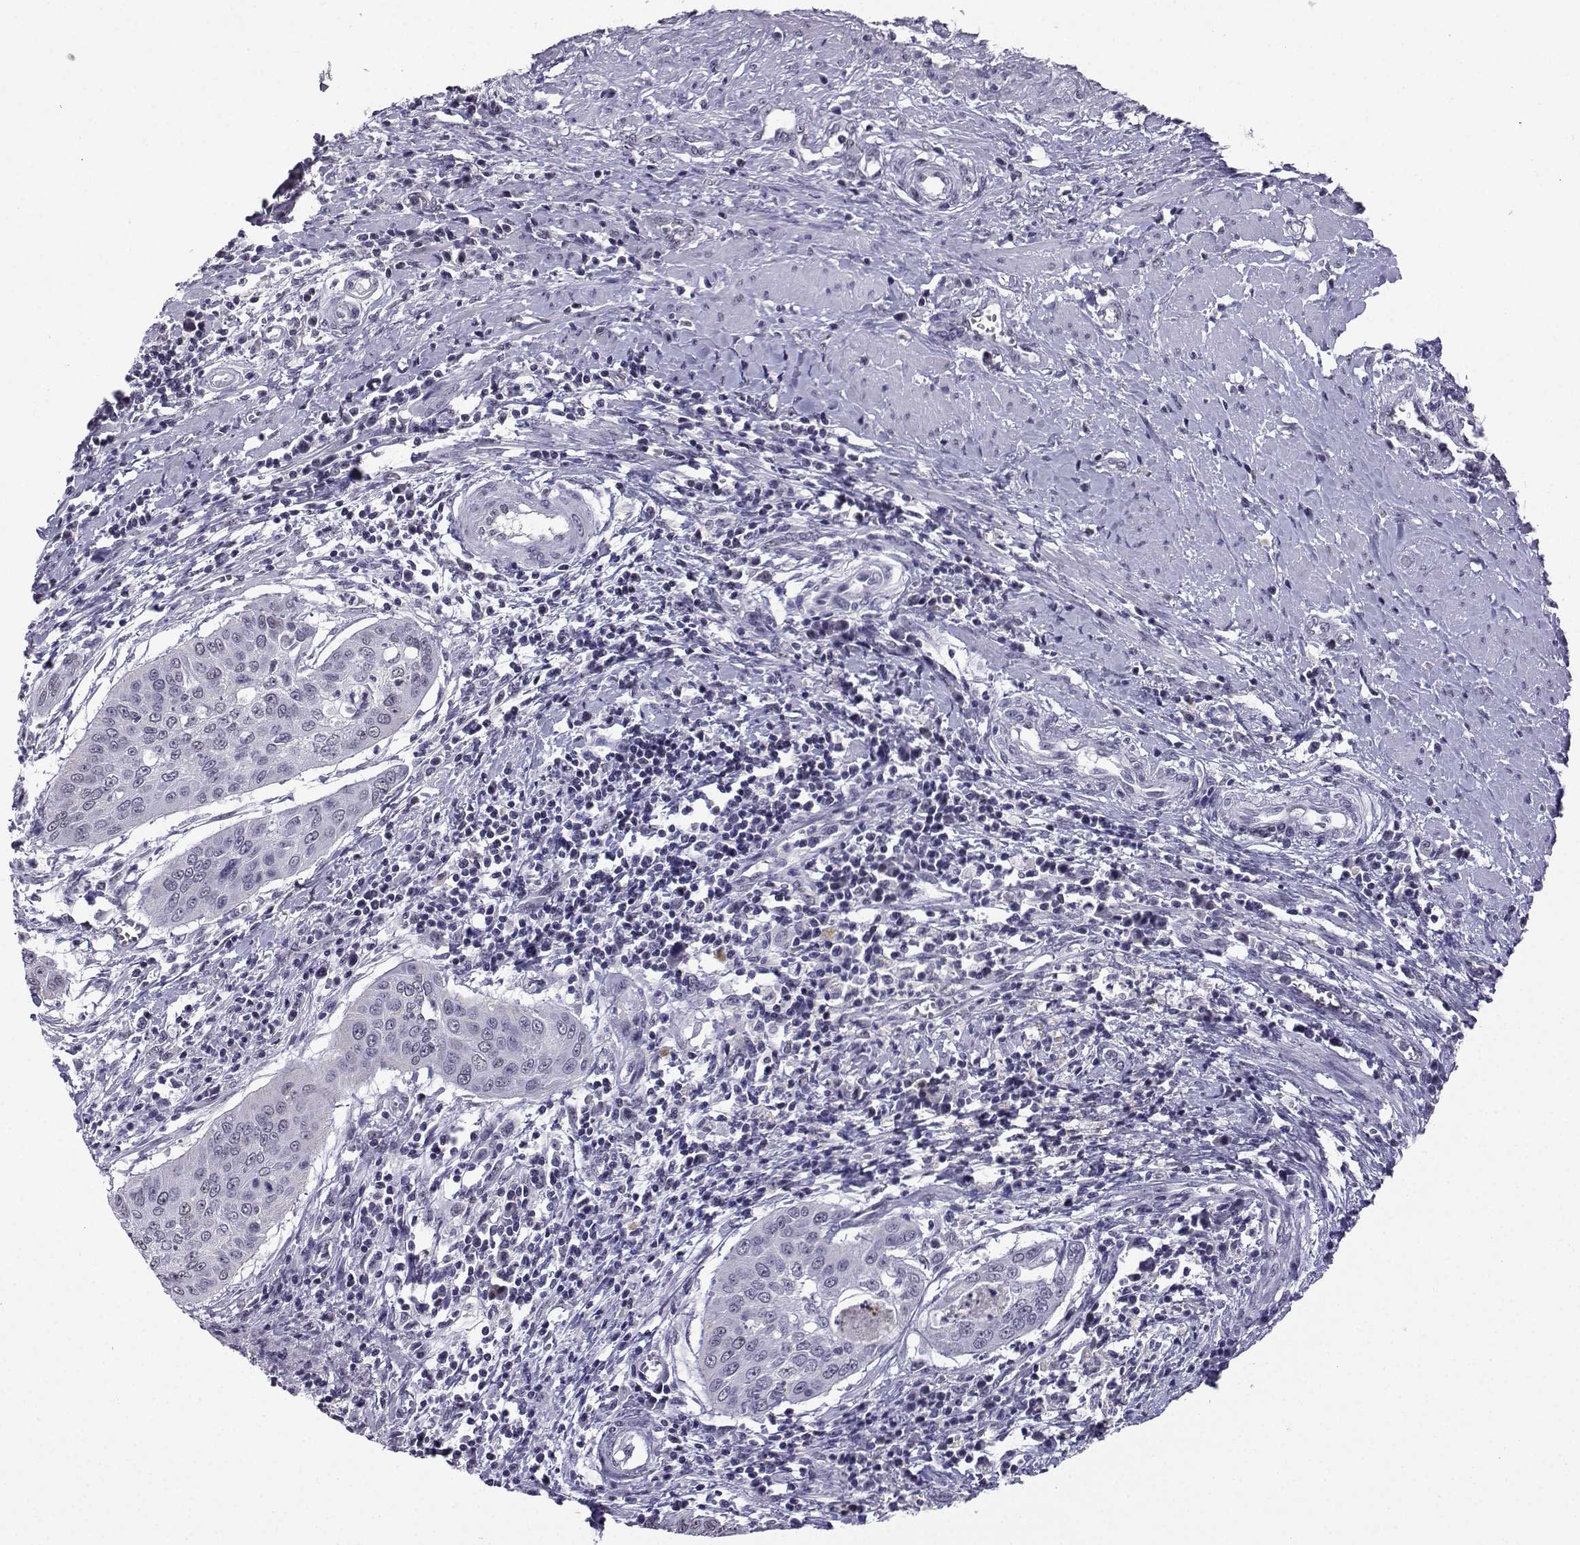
{"staining": {"intensity": "negative", "quantity": "none", "location": "none"}, "tissue": "cervical cancer", "cell_type": "Tumor cells", "image_type": "cancer", "snomed": [{"axis": "morphology", "description": "Squamous cell carcinoma, NOS"}, {"axis": "topography", "description": "Cervix"}], "caption": "IHC photomicrograph of neoplastic tissue: human squamous cell carcinoma (cervical) stained with DAB (3,3'-diaminobenzidine) shows no significant protein expression in tumor cells. (Immunohistochemistry (ihc), brightfield microscopy, high magnification).", "gene": "LRFN2", "patient": {"sex": "female", "age": 39}}